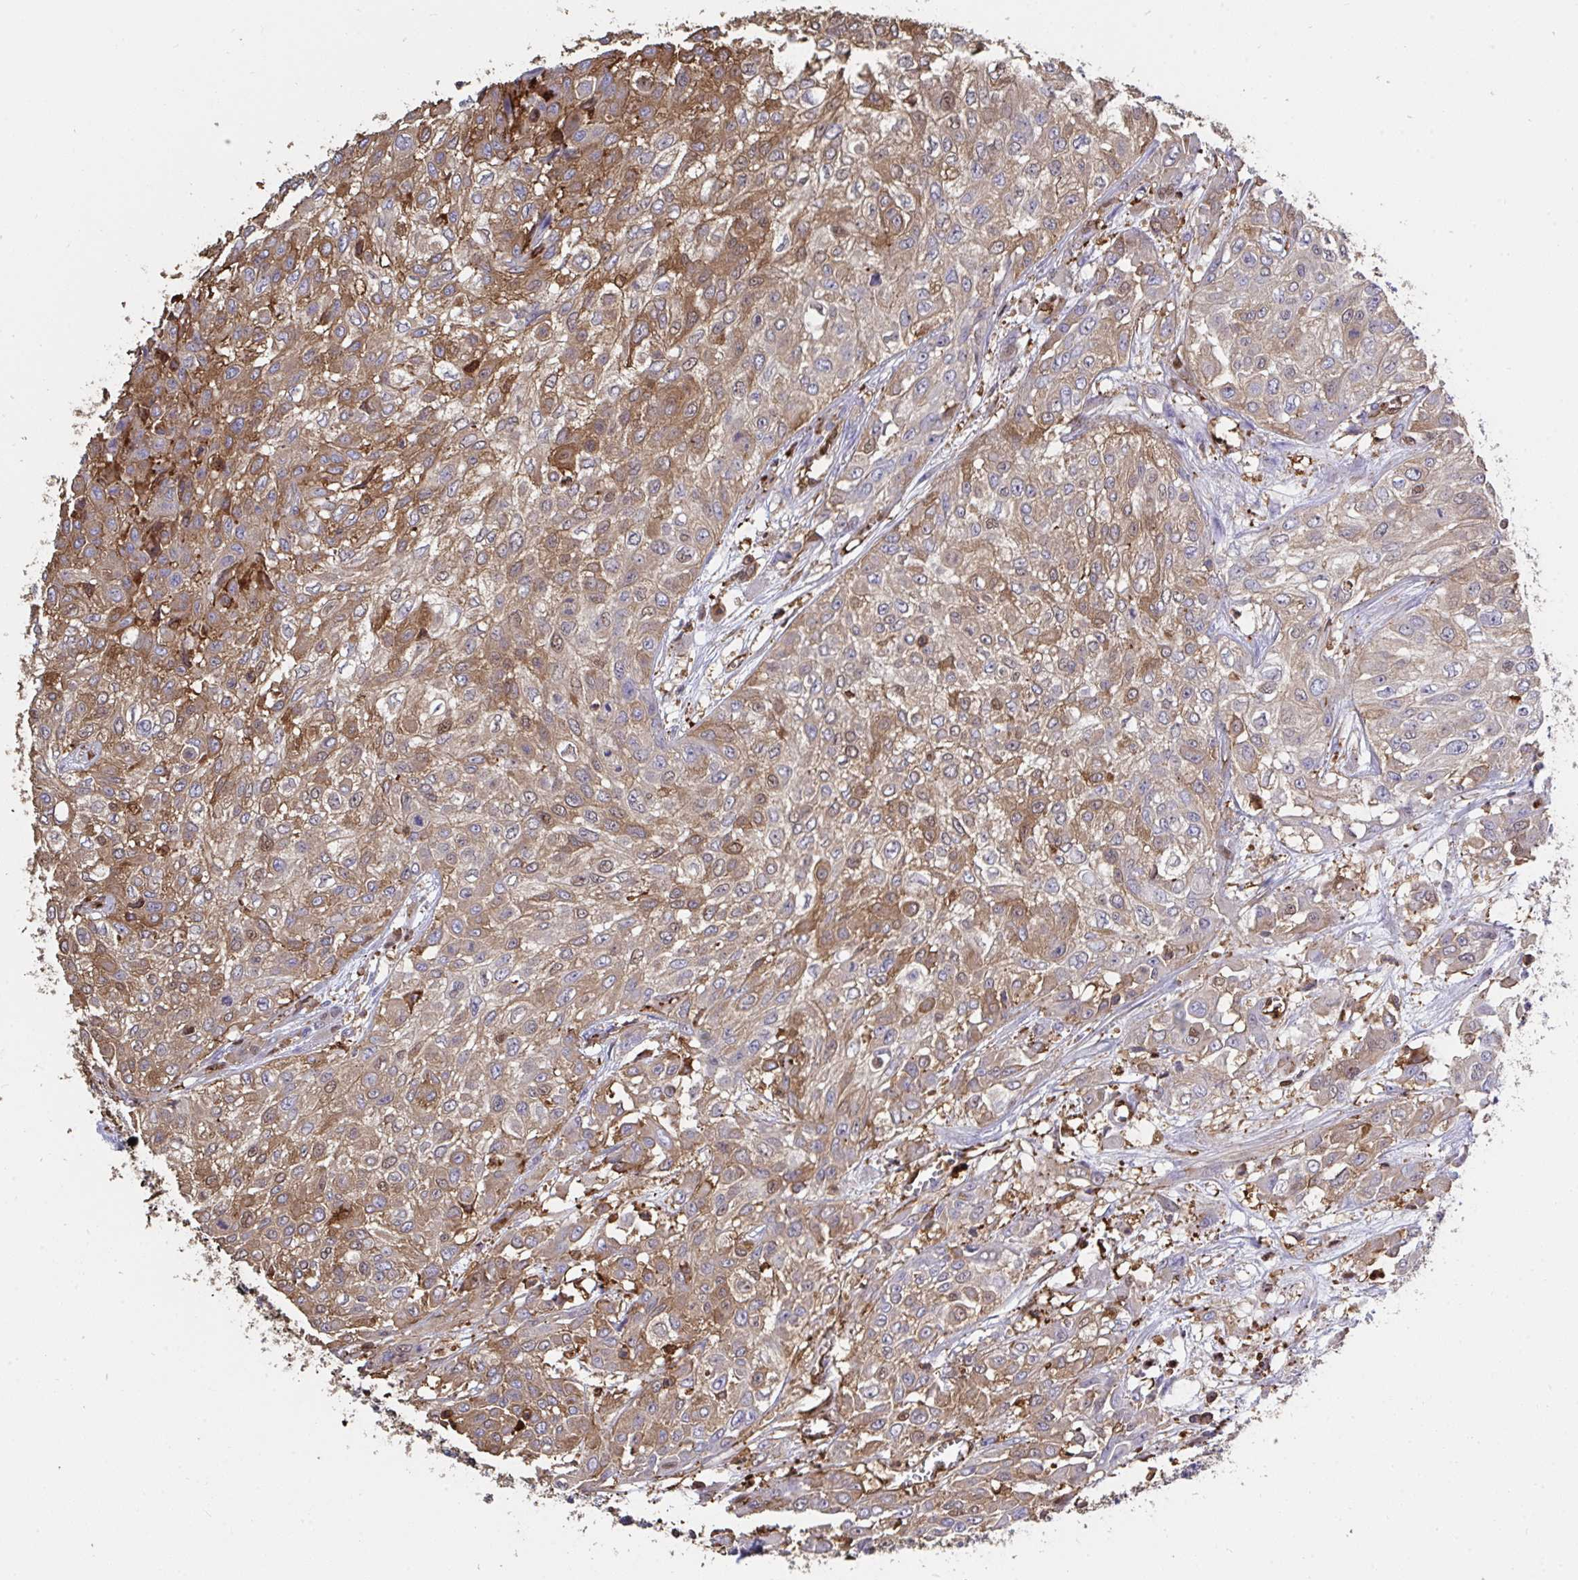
{"staining": {"intensity": "moderate", "quantity": ">75%", "location": "cytoplasmic/membranous"}, "tissue": "urothelial cancer", "cell_type": "Tumor cells", "image_type": "cancer", "snomed": [{"axis": "morphology", "description": "Urothelial carcinoma, High grade"}, {"axis": "topography", "description": "Urinary bladder"}], "caption": "A brown stain labels moderate cytoplasmic/membranous staining of a protein in urothelial cancer tumor cells.", "gene": "CFL1", "patient": {"sex": "male", "age": 57}}